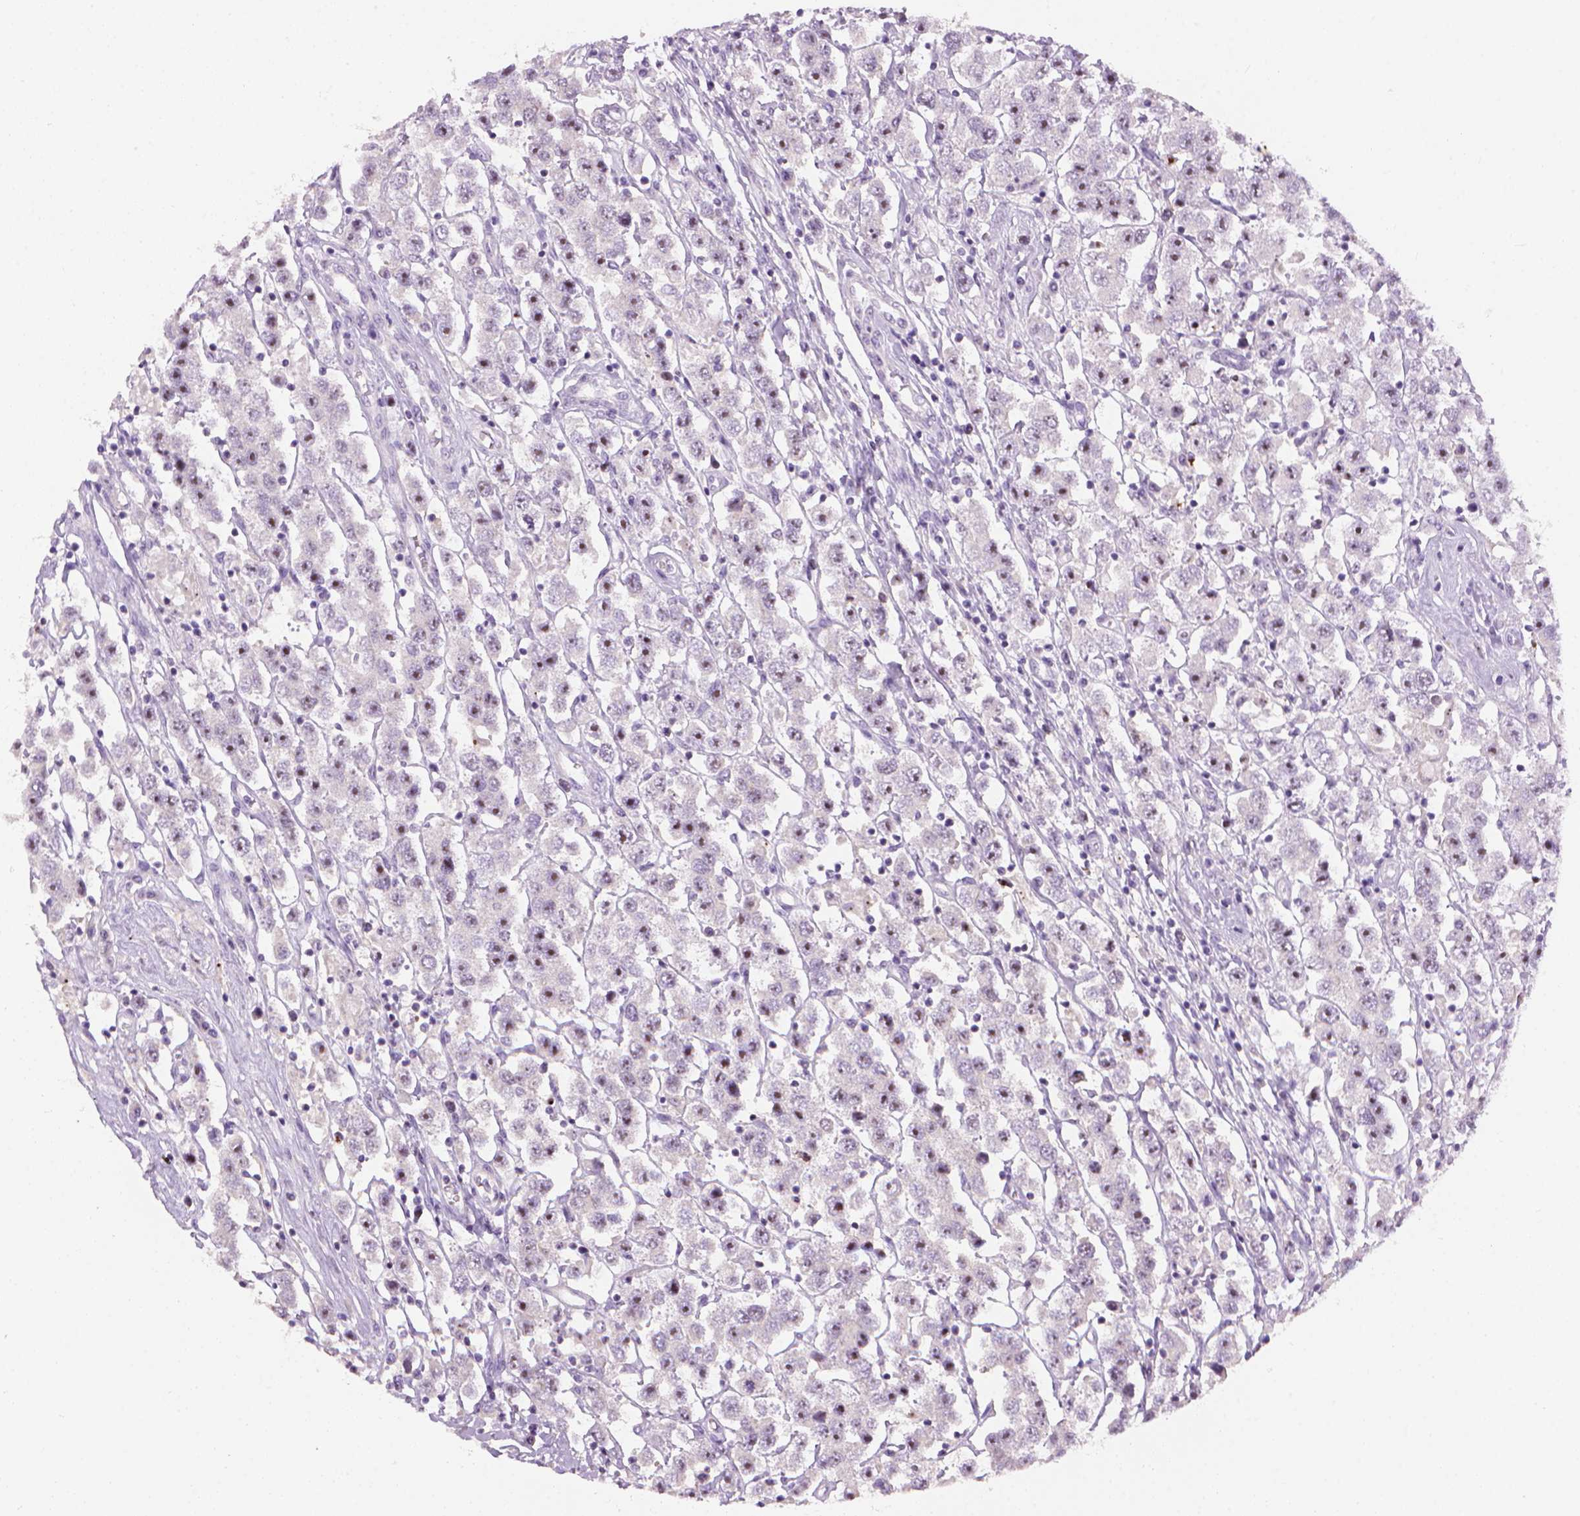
{"staining": {"intensity": "moderate", "quantity": "25%-75%", "location": "nuclear"}, "tissue": "testis cancer", "cell_type": "Tumor cells", "image_type": "cancer", "snomed": [{"axis": "morphology", "description": "Seminoma, NOS"}, {"axis": "topography", "description": "Testis"}], "caption": "This photomicrograph displays testis seminoma stained with immunohistochemistry (IHC) to label a protein in brown. The nuclear of tumor cells show moderate positivity for the protein. Nuclei are counter-stained blue.", "gene": "UTP4", "patient": {"sex": "male", "age": 45}}